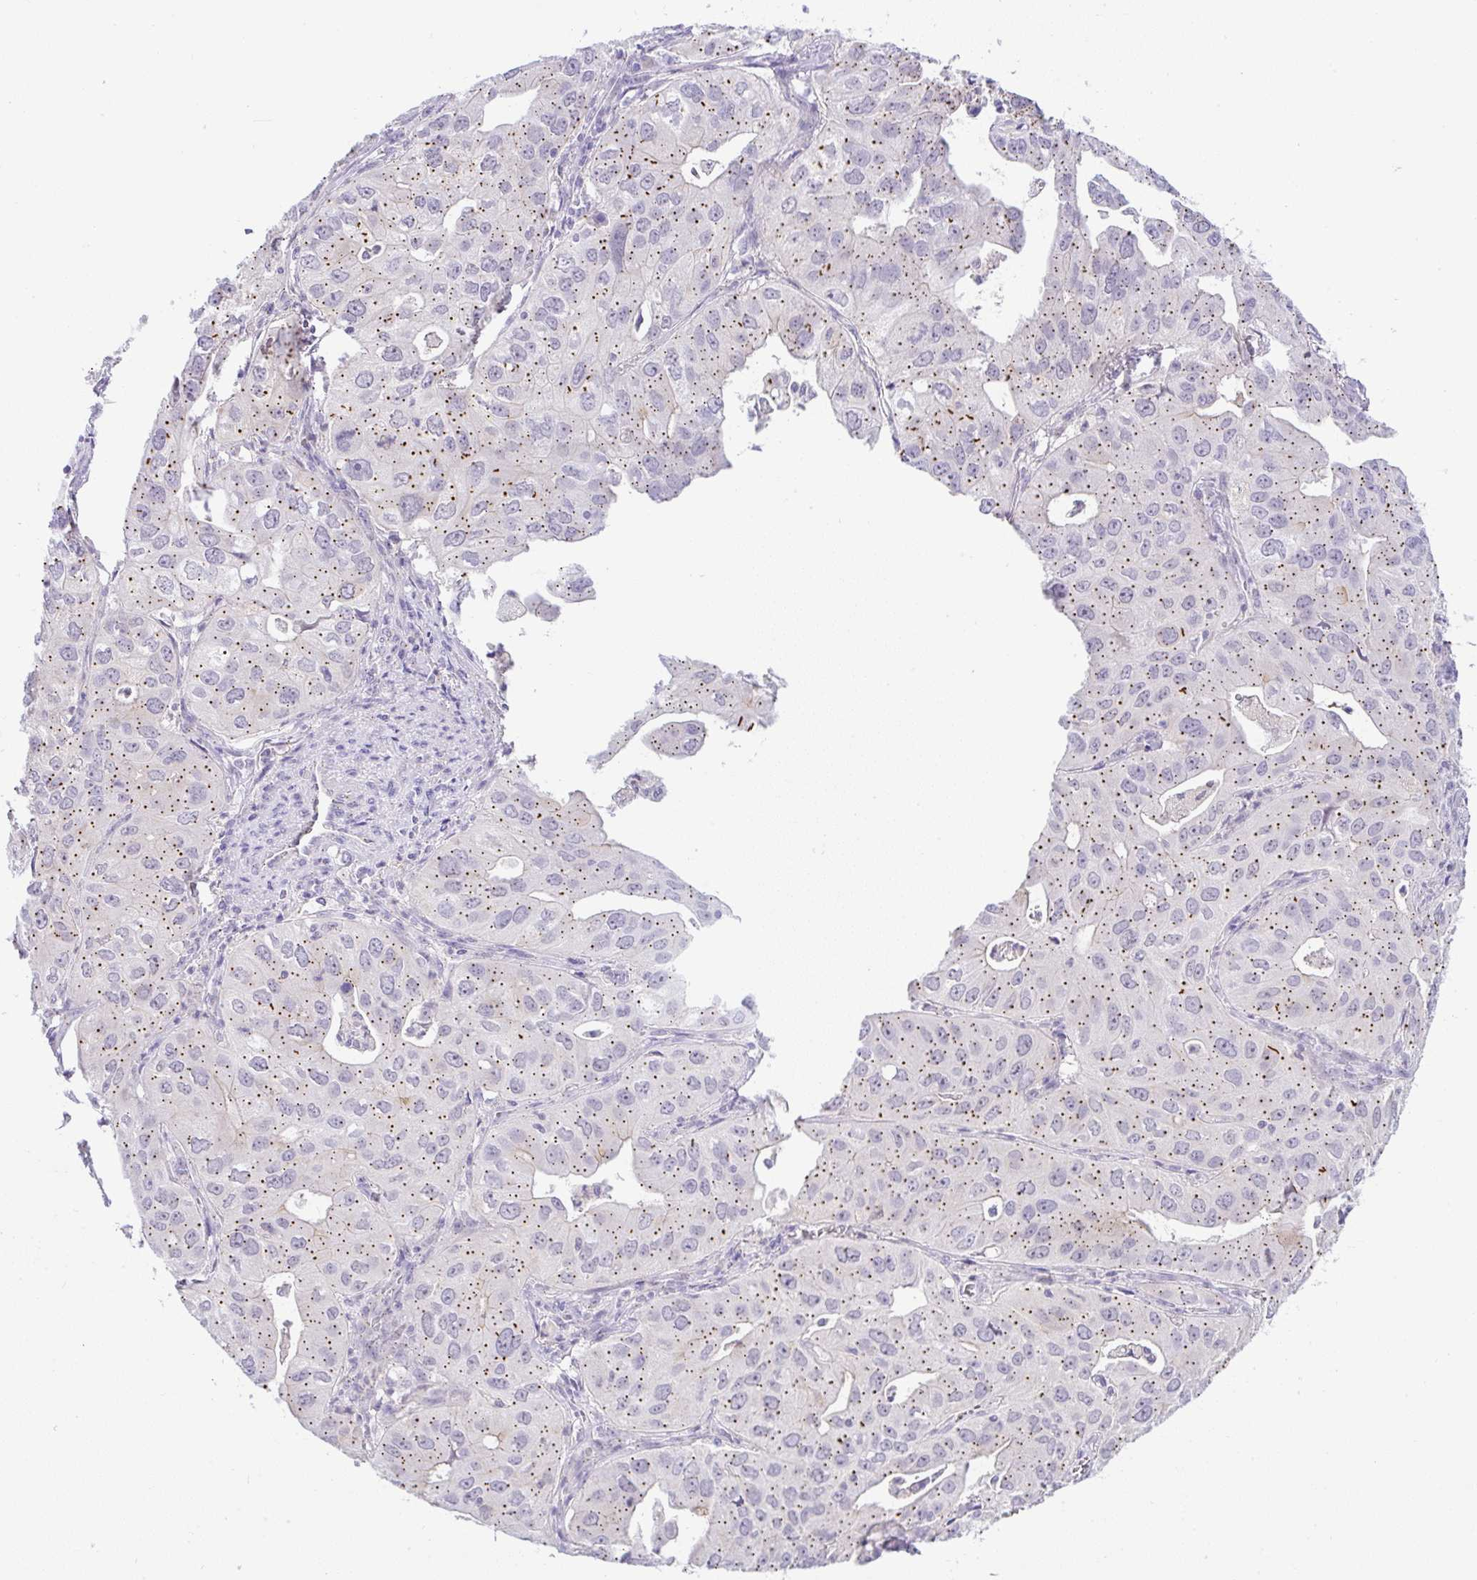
{"staining": {"intensity": "moderate", "quantity": ">75%", "location": "cytoplasmic/membranous"}, "tissue": "lung cancer", "cell_type": "Tumor cells", "image_type": "cancer", "snomed": [{"axis": "morphology", "description": "Adenocarcinoma, NOS"}, {"axis": "topography", "description": "Lung"}], "caption": "This photomicrograph exhibits IHC staining of lung cancer, with medium moderate cytoplasmic/membranous expression in approximately >75% of tumor cells.", "gene": "FAM177A1", "patient": {"sex": "male", "age": 48}}